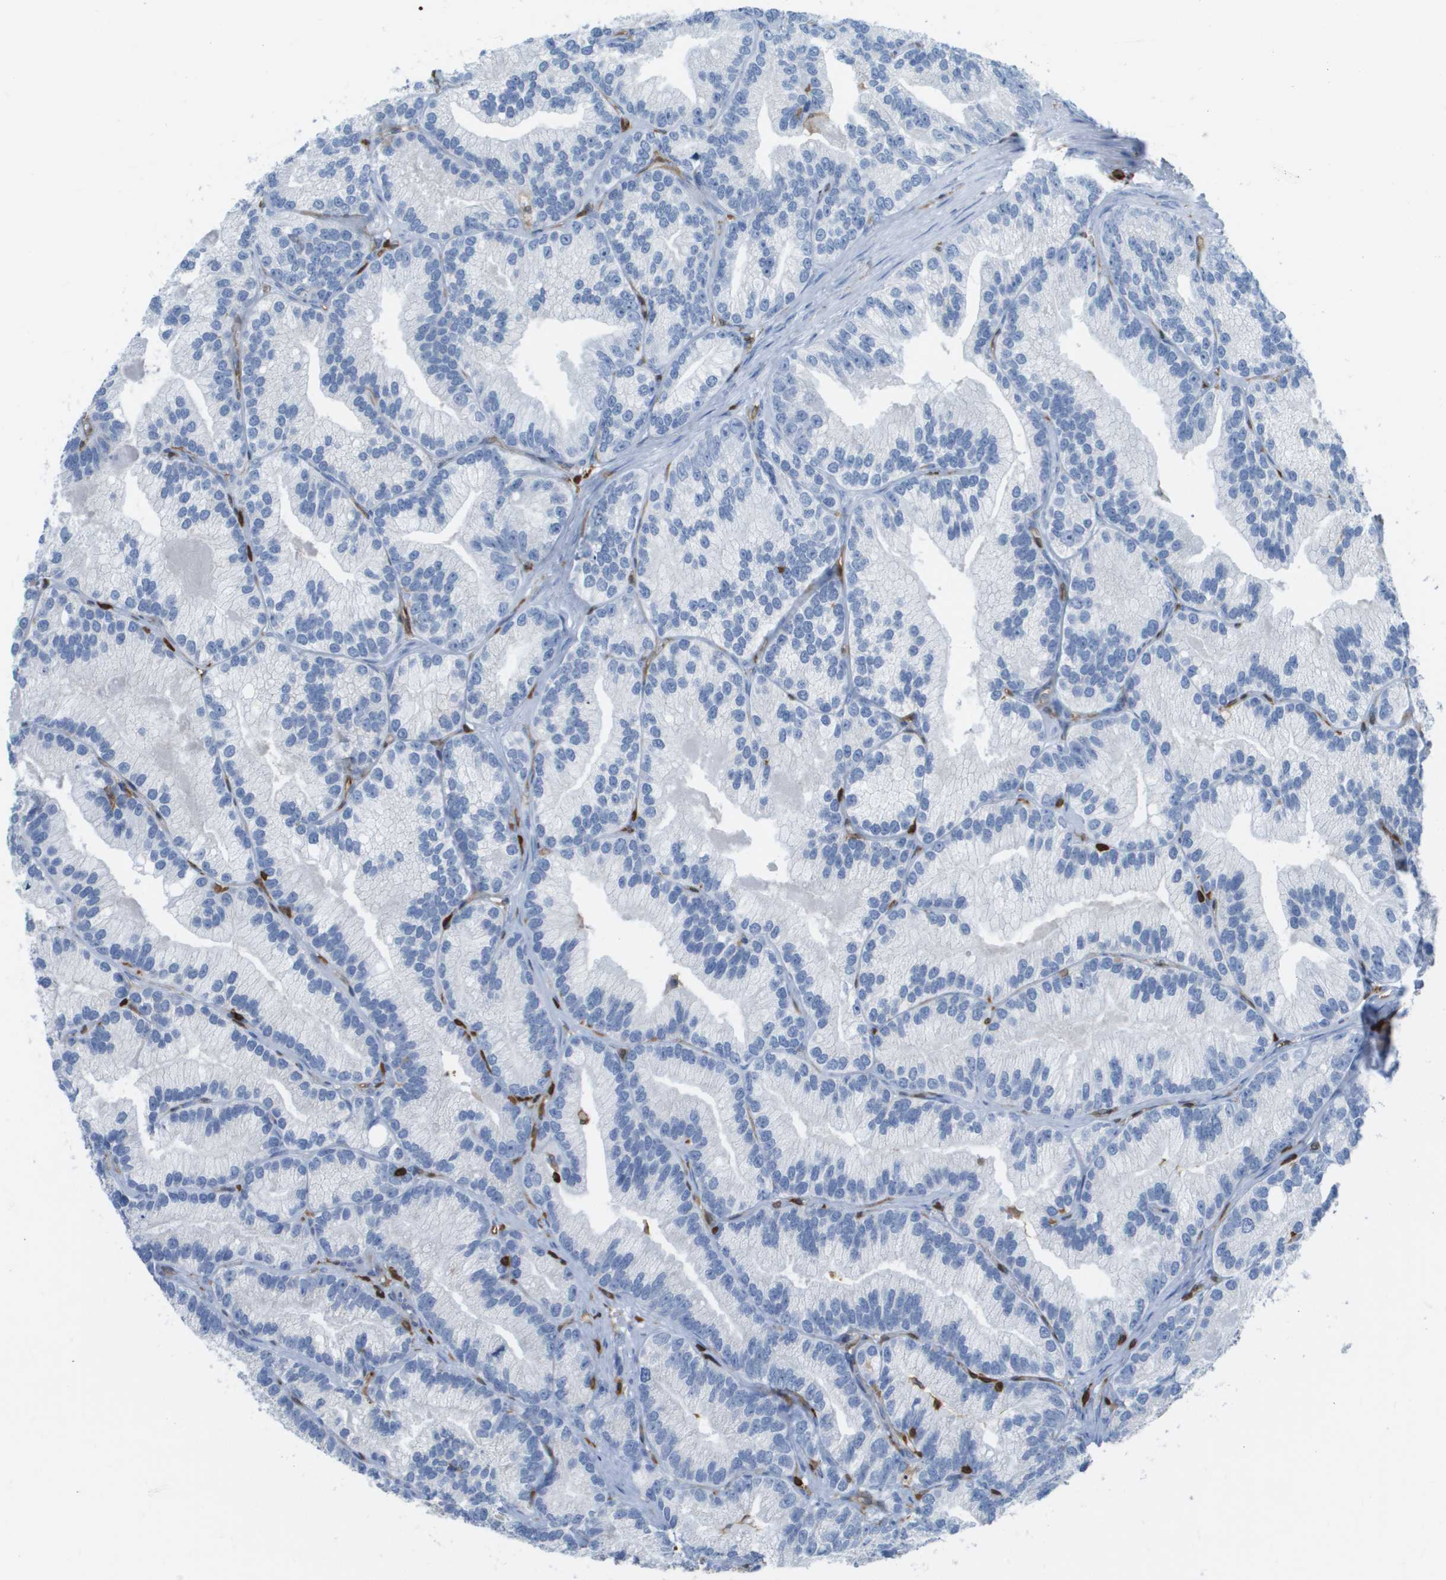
{"staining": {"intensity": "negative", "quantity": "none", "location": "none"}, "tissue": "prostate cancer", "cell_type": "Tumor cells", "image_type": "cancer", "snomed": [{"axis": "morphology", "description": "Adenocarcinoma, Low grade"}, {"axis": "topography", "description": "Prostate"}], "caption": "Prostate cancer was stained to show a protein in brown. There is no significant expression in tumor cells. (Stains: DAB (3,3'-diaminobenzidine) immunohistochemistry (IHC) with hematoxylin counter stain, Microscopy: brightfield microscopy at high magnification).", "gene": "DOCK5", "patient": {"sex": "male", "age": 89}}